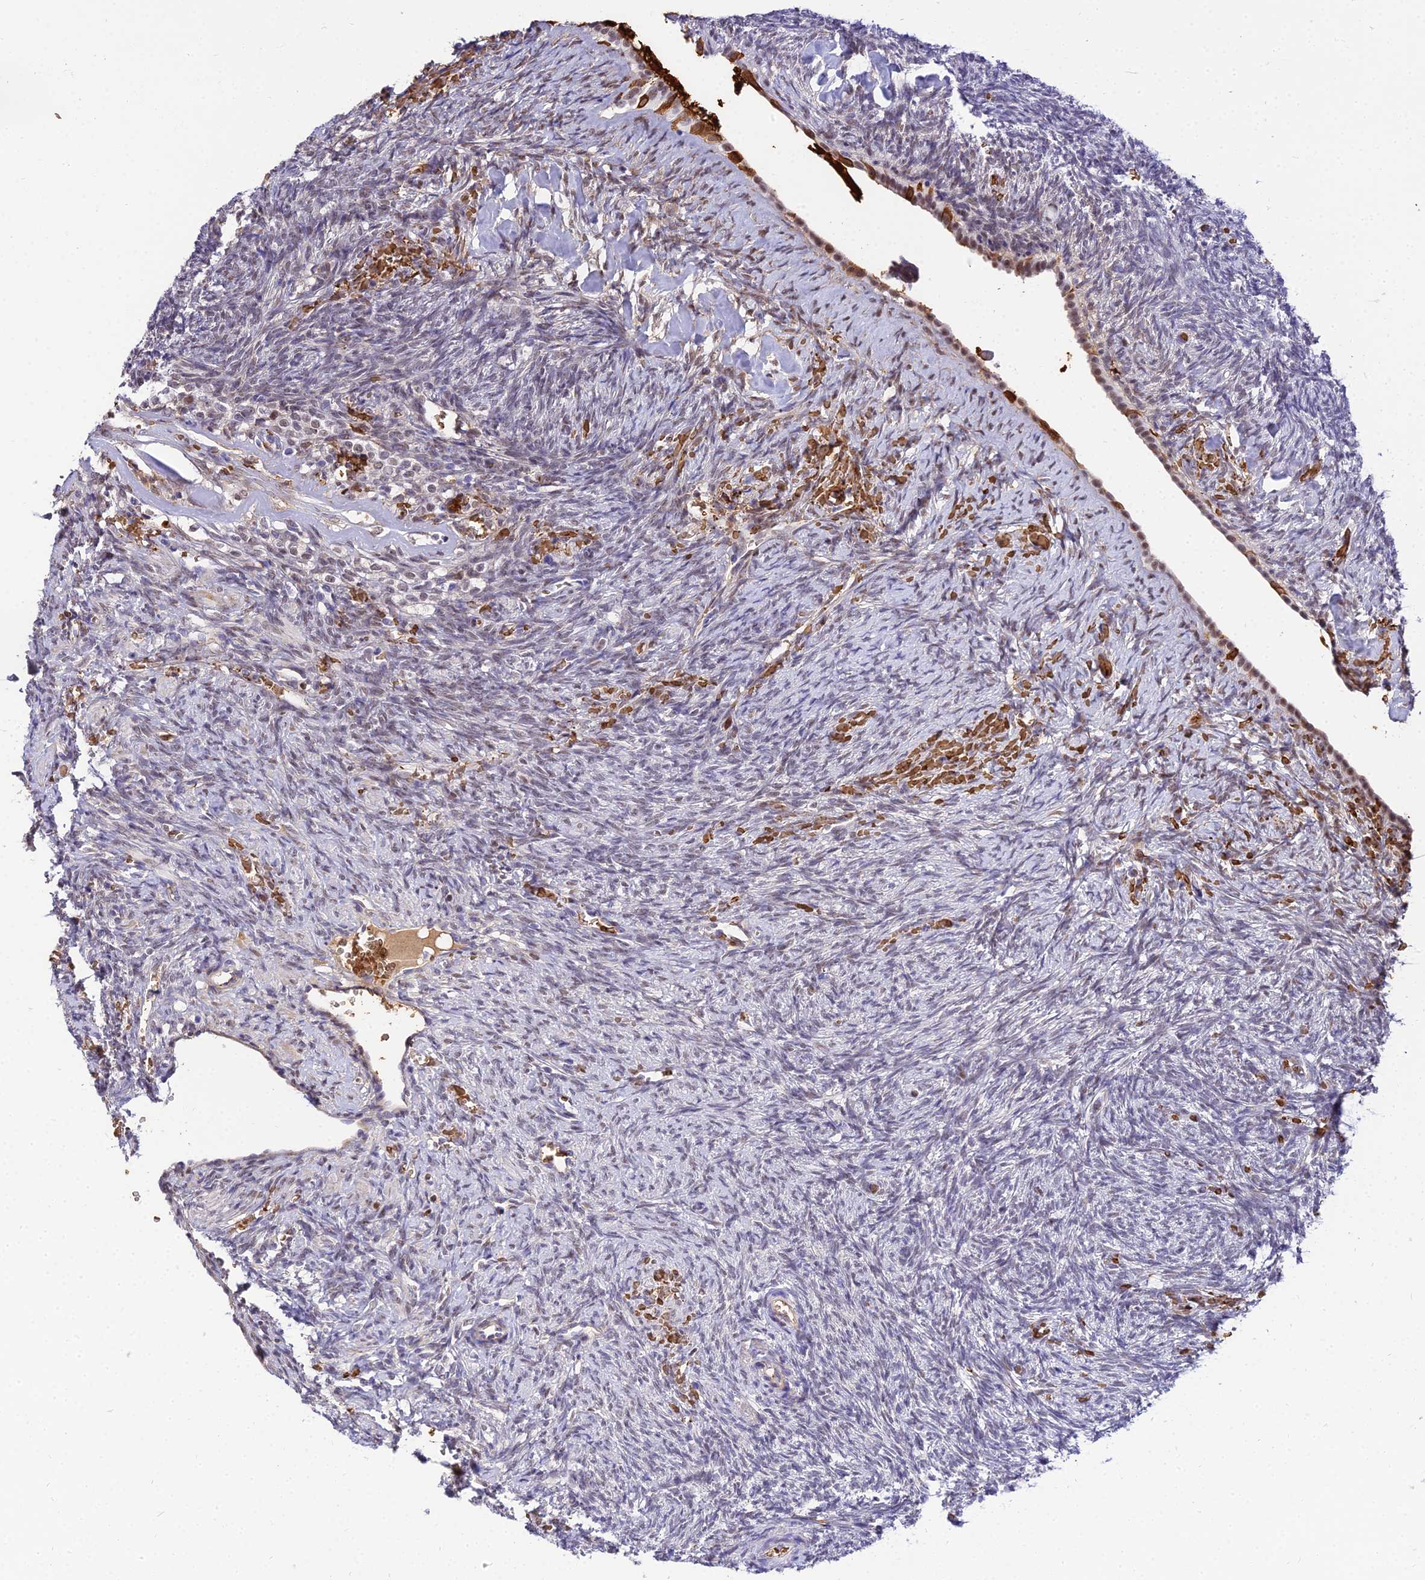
{"staining": {"intensity": "moderate", "quantity": "<25%", "location": "nuclear"}, "tissue": "ovary", "cell_type": "Follicle cells", "image_type": "normal", "snomed": [{"axis": "morphology", "description": "Normal tissue, NOS"}, {"axis": "topography", "description": "Ovary"}], "caption": "The immunohistochemical stain highlights moderate nuclear staining in follicle cells of unremarkable ovary. (IHC, brightfield microscopy, high magnification).", "gene": "BCL9", "patient": {"sex": "female", "age": 41}}